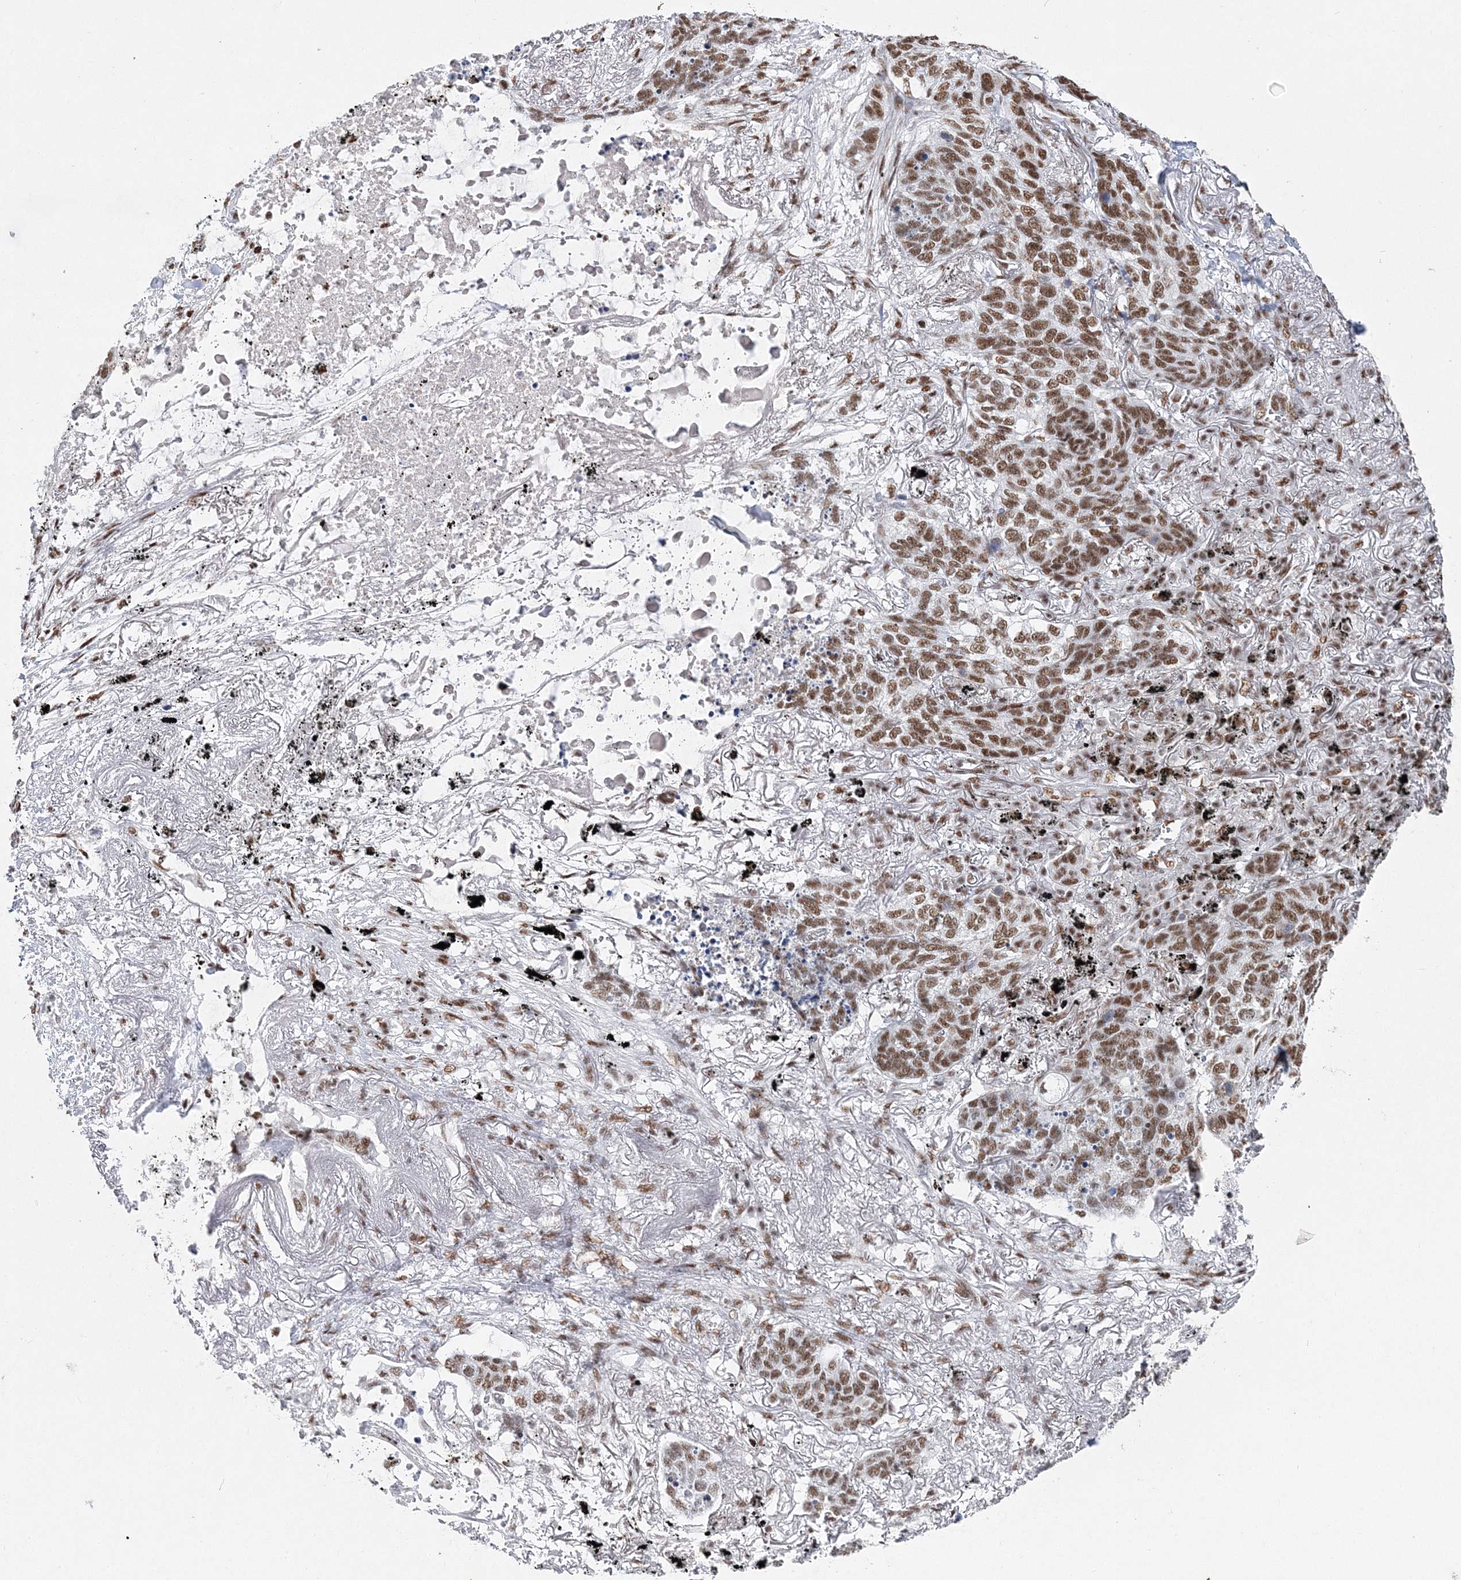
{"staining": {"intensity": "moderate", "quantity": ">75%", "location": "nuclear"}, "tissue": "lung cancer", "cell_type": "Tumor cells", "image_type": "cancer", "snomed": [{"axis": "morphology", "description": "Squamous cell carcinoma, NOS"}, {"axis": "topography", "description": "Lung"}], "caption": "Protein analysis of lung squamous cell carcinoma tissue reveals moderate nuclear positivity in about >75% of tumor cells. (Stains: DAB (3,3'-diaminobenzidine) in brown, nuclei in blue, Microscopy: brightfield microscopy at high magnification).", "gene": "QRICH1", "patient": {"sex": "female", "age": 63}}